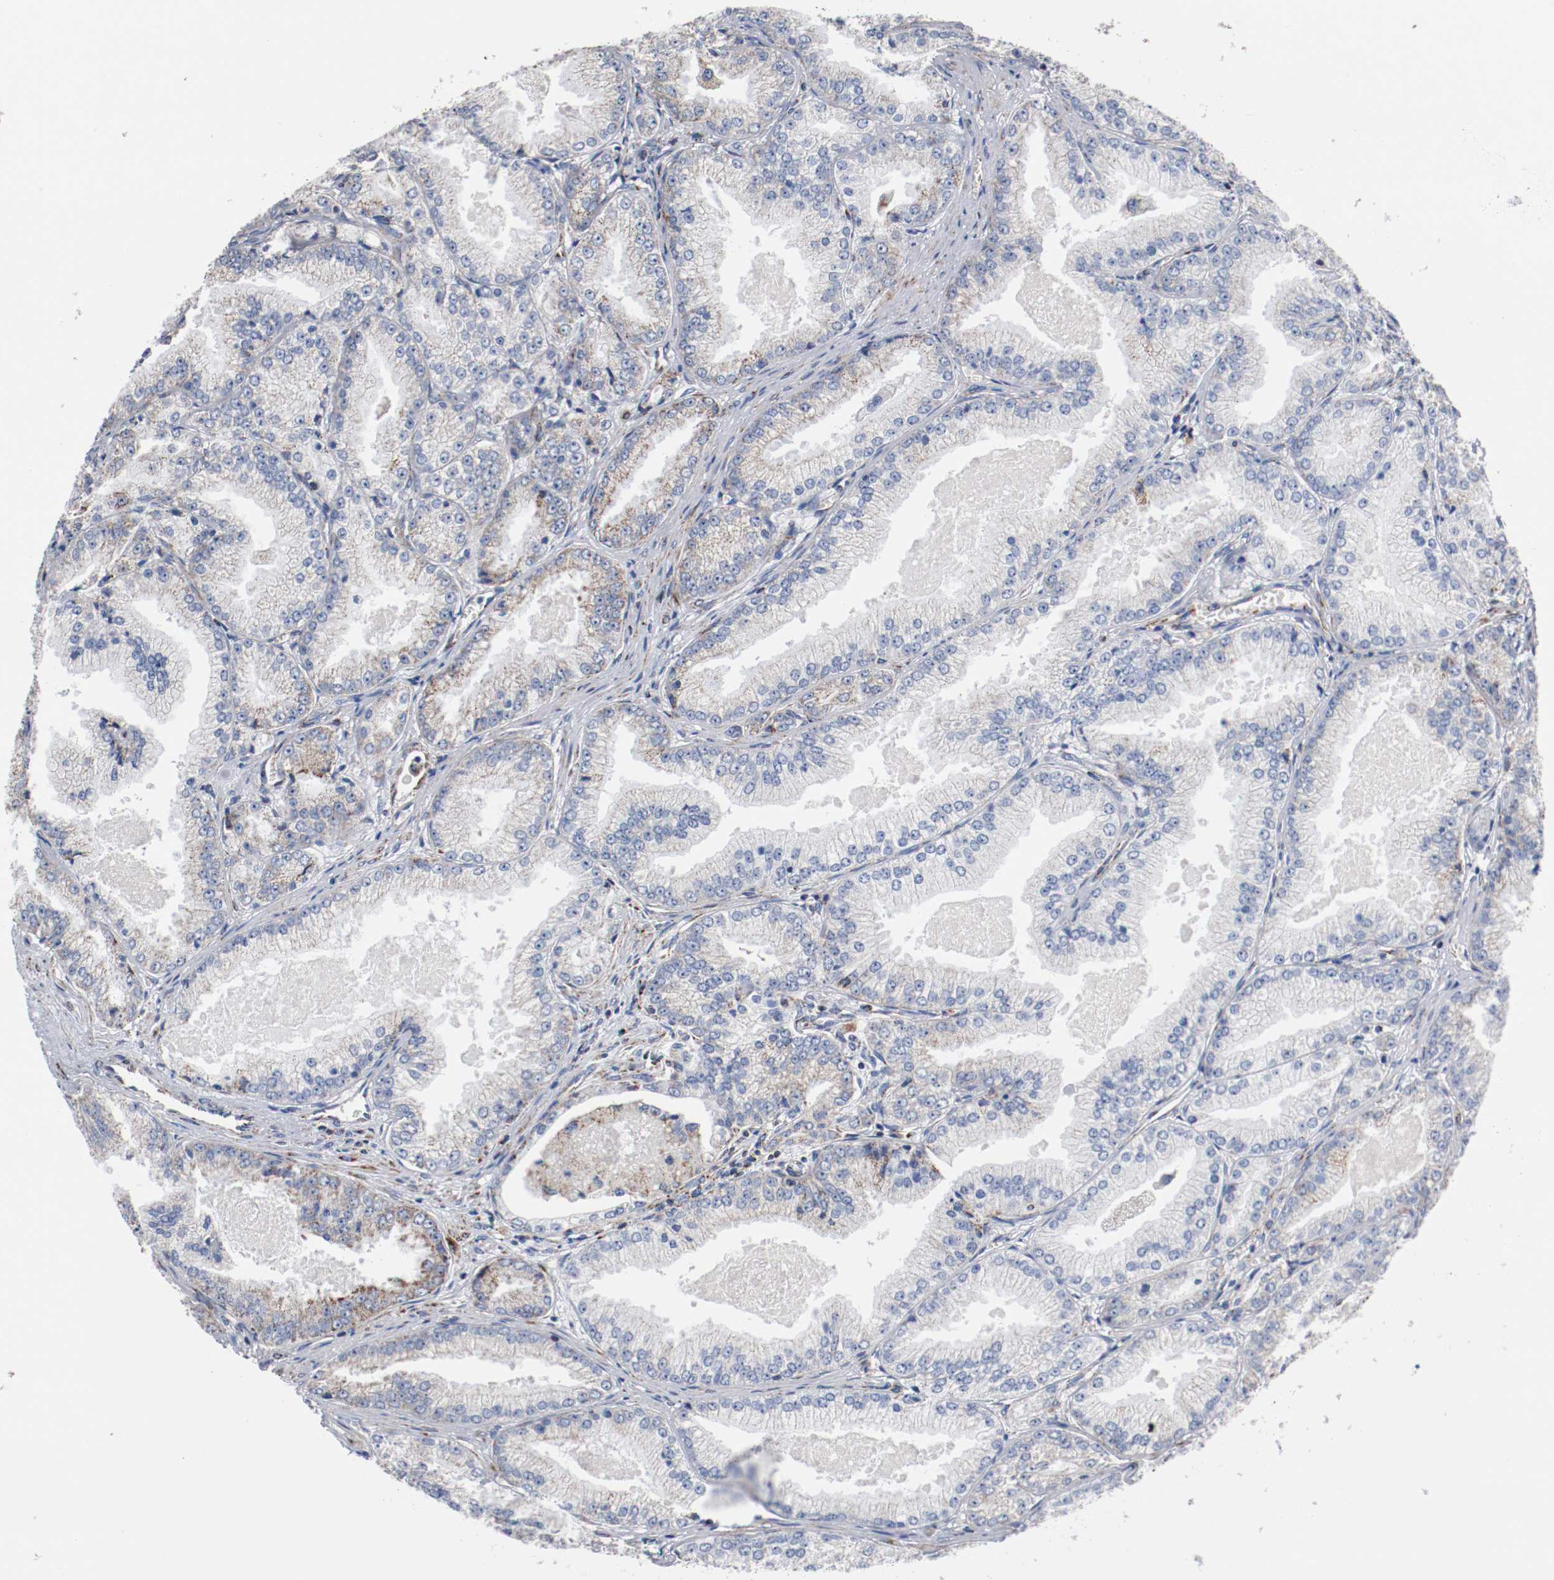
{"staining": {"intensity": "weak", "quantity": "25%-75%", "location": "cytoplasmic/membranous"}, "tissue": "prostate cancer", "cell_type": "Tumor cells", "image_type": "cancer", "snomed": [{"axis": "morphology", "description": "Adenocarcinoma, High grade"}, {"axis": "topography", "description": "Prostate"}], "caption": "Immunohistochemical staining of human adenocarcinoma (high-grade) (prostate) shows low levels of weak cytoplasmic/membranous protein staining in approximately 25%-75% of tumor cells.", "gene": "TUBD1", "patient": {"sex": "male", "age": 61}}